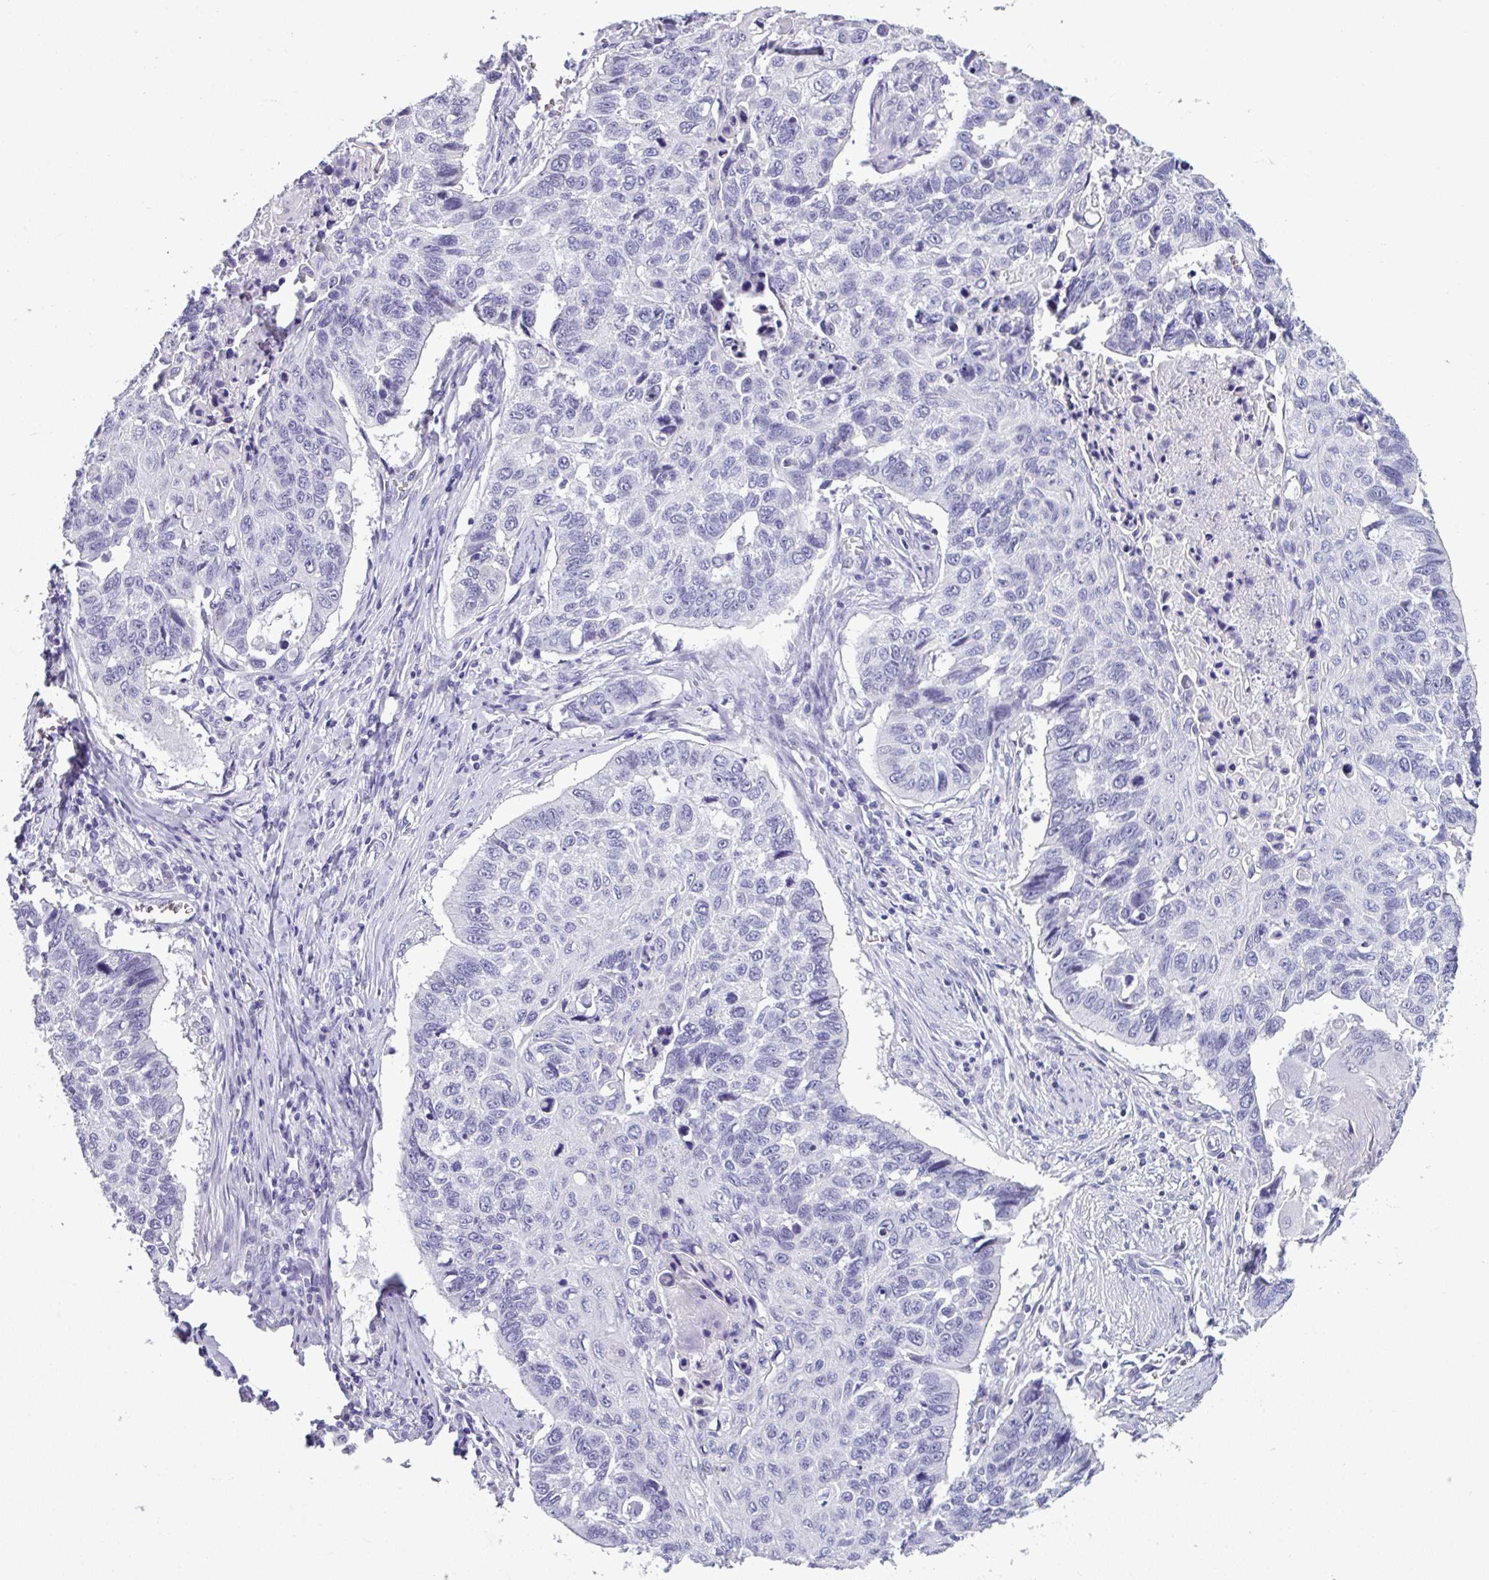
{"staining": {"intensity": "negative", "quantity": "none", "location": "none"}, "tissue": "lung cancer", "cell_type": "Tumor cells", "image_type": "cancer", "snomed": [{"axis": "morphology", "description": "Squamous cell carcinoma, NOS"}, {"axis": "topography", "description": "Lung"}], "caption": "Lung cancer stained for a protein using immunohistochemistry (IHC) displays no expression tumor cells.", "gene": "SRGAP1", "patient": {"sex": "male", "age": 62}}